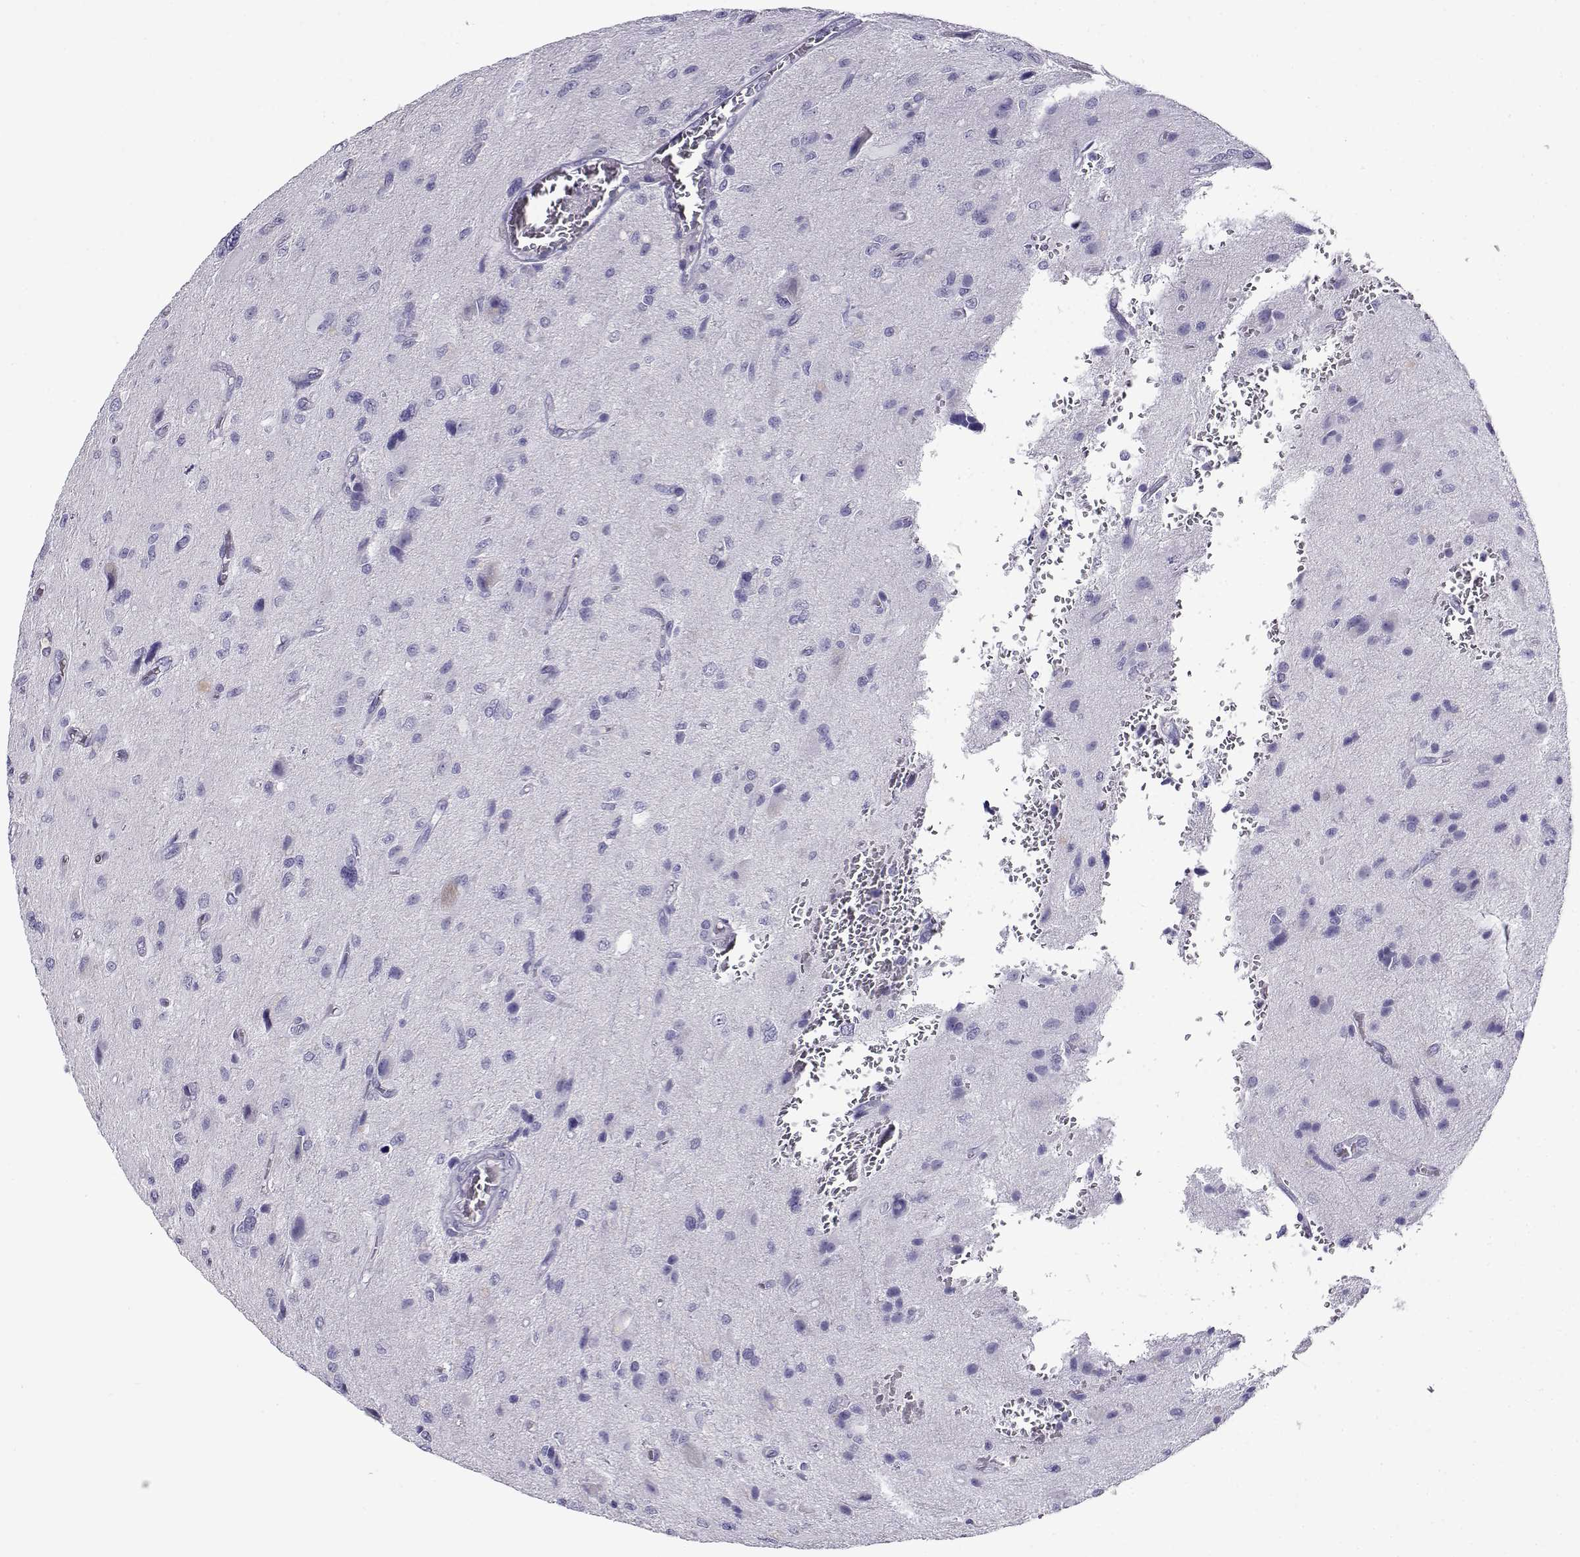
{"staining": {"intensity": "negative", "quantity": "none", "location": "none"}, "tissue": "glioma", "cell_type": "Tumor cells", "image_type": "cancer", "snomed": [{"axis": "morphology", "description": "Glioma, malignant, NOS"}, {"axis": "morphology", "description": "Glioma, malignant, High grade"}, {"axis": "topography", "description": "Brain"}], "caption": "The histopathology image reveals no staining of tumor cells in malignant glioma (high-grade).", "gene": "CABS1", "patient": {"sex": "female", "age": 71}}